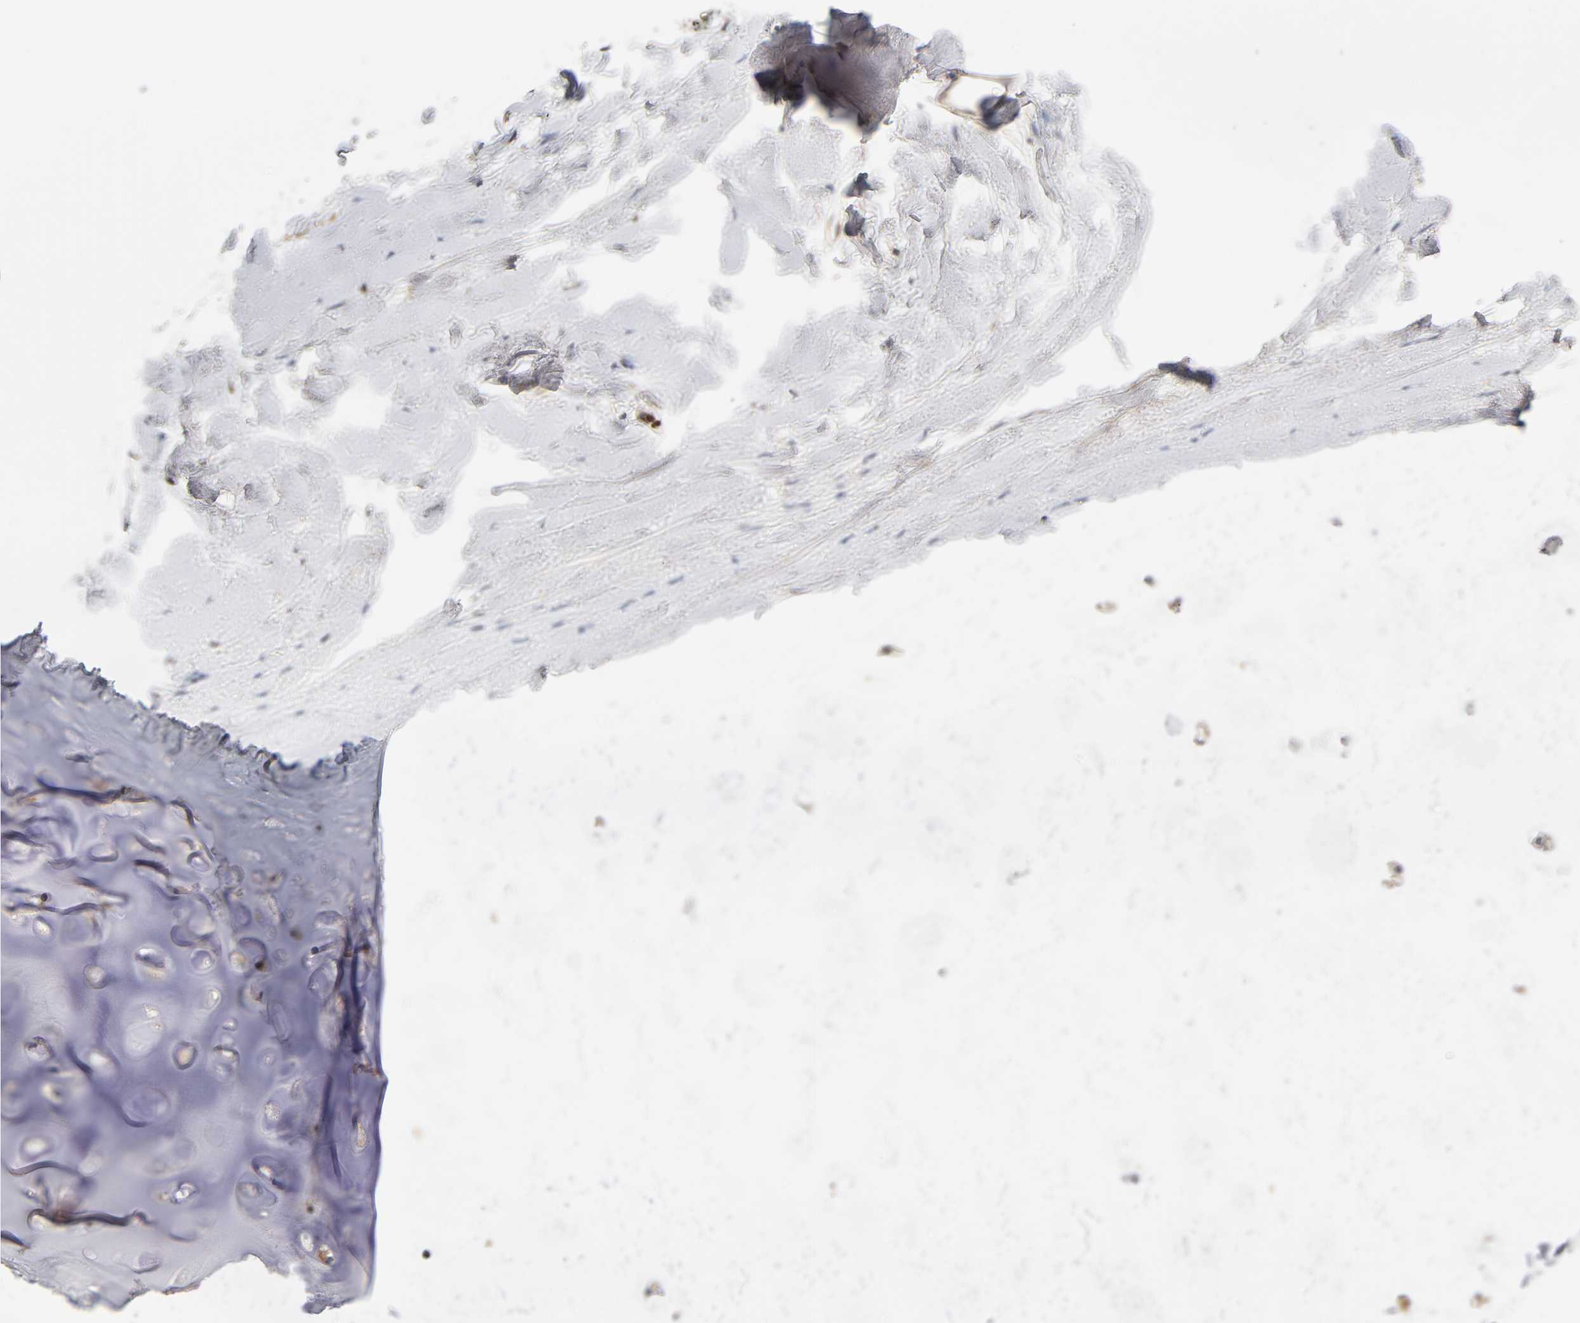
{"staining": {"intensity": "moderate", "quantity": "<25%", "location": "cytoplasmic/membranous"}, "tissue": "adipose tissue", "cell_type": "Adipocytes", "image_type": "normal", "snomed": [{"axis": "morphology", "description": "Normal tissue, NOS"}, {"axis": "topography", "description": "Cartilage tissue"}, {"axis": "topography", "description": "Bronchus"}], "caption": "A brown stain highlights moderate cytoplasmic/membranous expression of a protein in adipocytes of normal adipose tissue.", "gene": "ACTR2", "patient": {"sex": "female", "age": 73}}